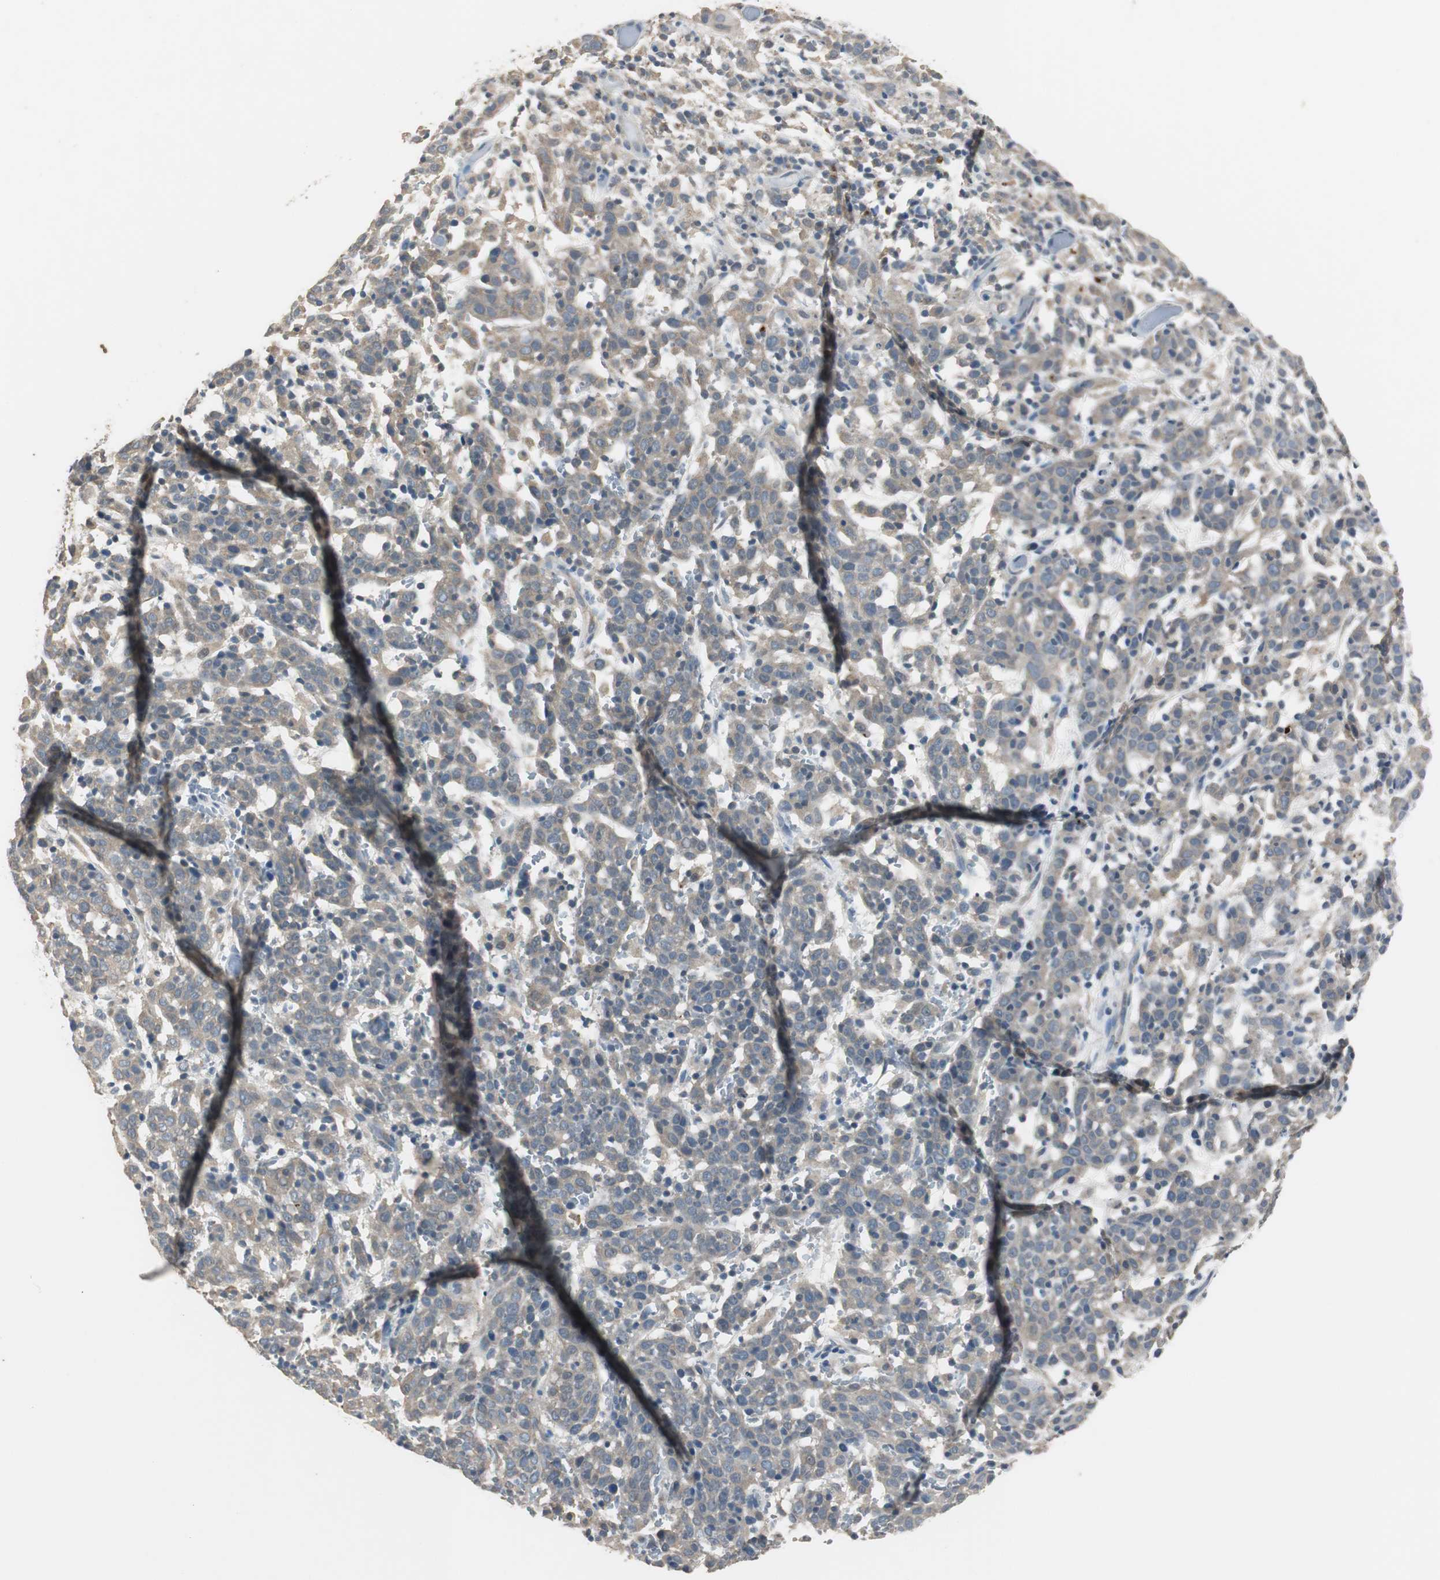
{"staining": {"intensity": "weak", "quantity": ">75%", "location": "cytoplasmic/membranous"}, "tissue": "cervical cancer", "cell_type": "Tumor cells", "image_type": "cancer", "snomed": [{"axis": "morphology", "description": "Normal tissue, NOS"}, {"axis": "morphology", "description": "Squamous cell carcinoma, NOS"}, {"axis": "topography", "description": "Cervix"}], "caption": "Human cervical cancer (squamous cell carcinoma) stained with a brown dye exhibits weak cytoplasmic/membranous positive positivity in about >75% of tumor cells.", "gene": "PTPRN2", "patient": {"sex": "female", "age": 67}}